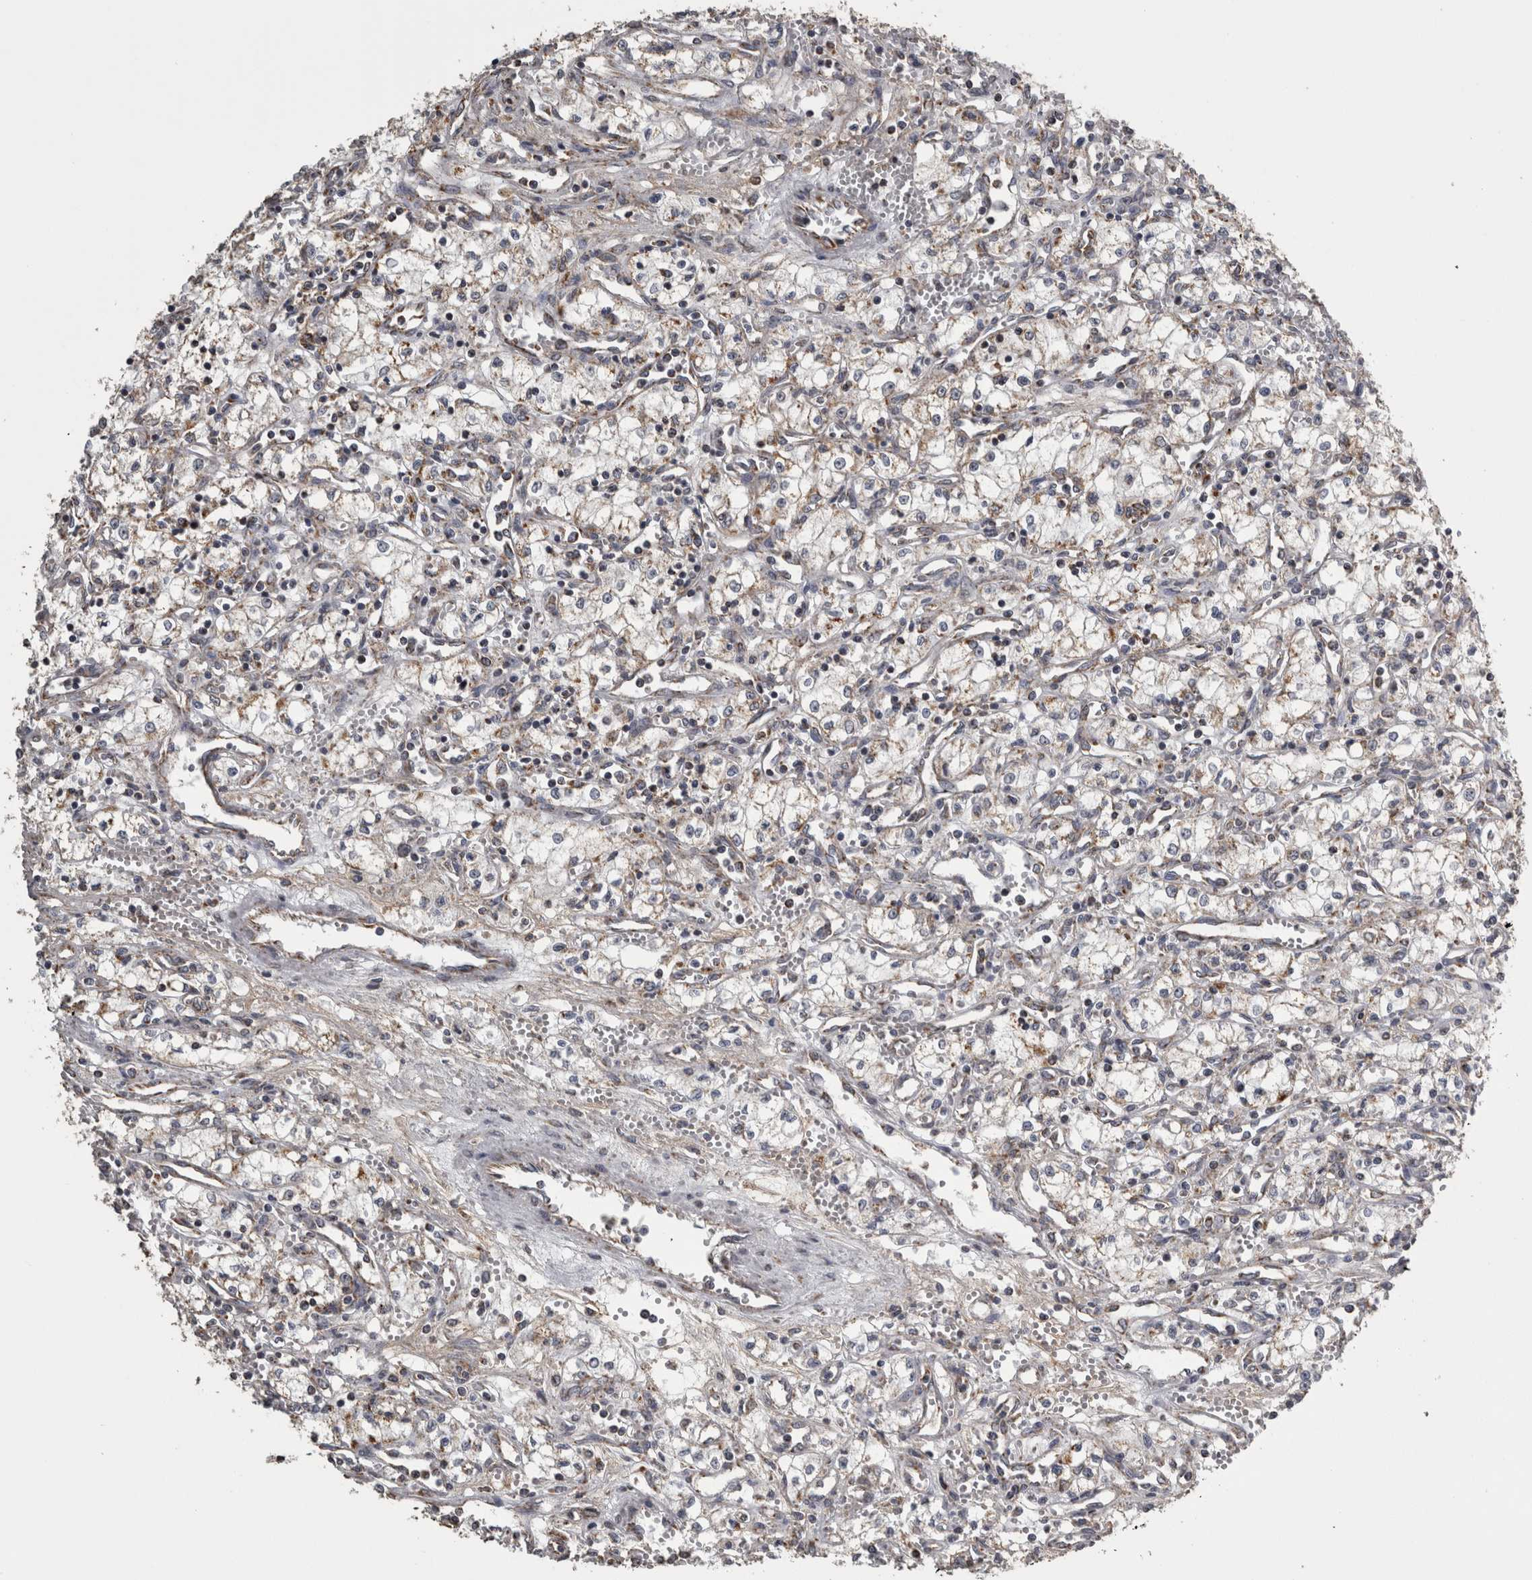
{"staining": {"intensity": "weak", "quantity": "25%-75%", "location": "cytoplasmic/membranous"}, "tissue": "renal cancer", "cell_type": "Tumor cells", "image_type": "cancer", "snomed": [{"axis": "morphology", "description": "Adenocarcinoma, NOS"}, {"axis": "topography", "description": "Kidney"}], "caption": "Renal adenocarcinoma stained with a protein marker exhibits weak staining in tumor cells.", "gene": "FRK", "patient": {"sex": "male", "age": 59}}